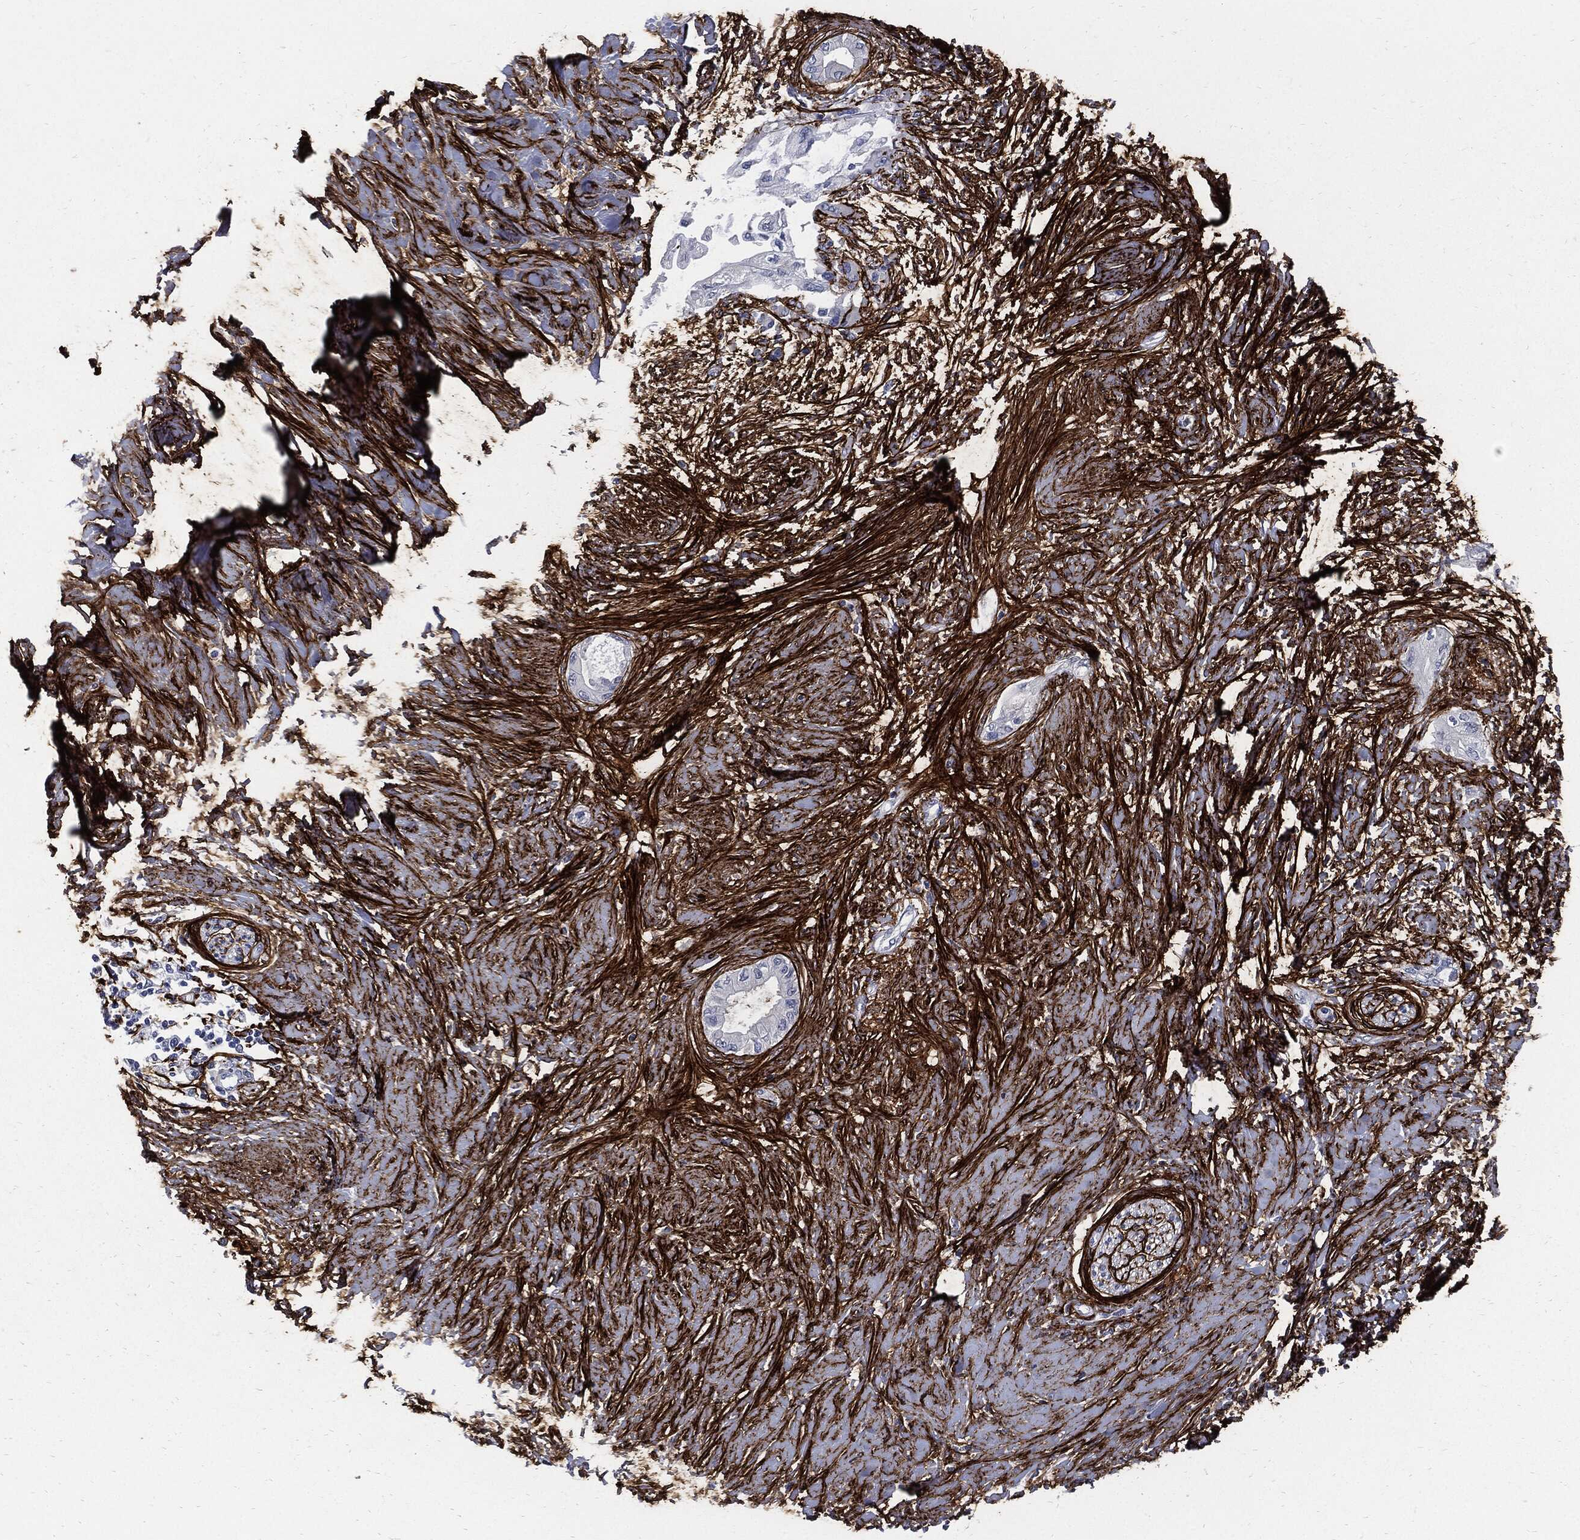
{"staining": {"intensity": "negative", "quantity": "none", "location": "none"}, "tissue": "pancreatic cancer", "cell_type": "Tumor cells", "image_type": "cancer", "snomed": [{"axis": "morphology", "description": "Normal tissue, NOS"}, {"axis": "morphology", "description": "Adenocarcinoma, NOS"}, {"axis": "topography", "description": "Pancreas"}, {"axis": "topography", "description": "Duodenum"}], "caption": "A photomicrograph of human pancreatic cancer (adenocarcinoma) is negative for staining in tumor cells.", "gene": "FBN1", "patient": {"sex": "female", "age": 60}}